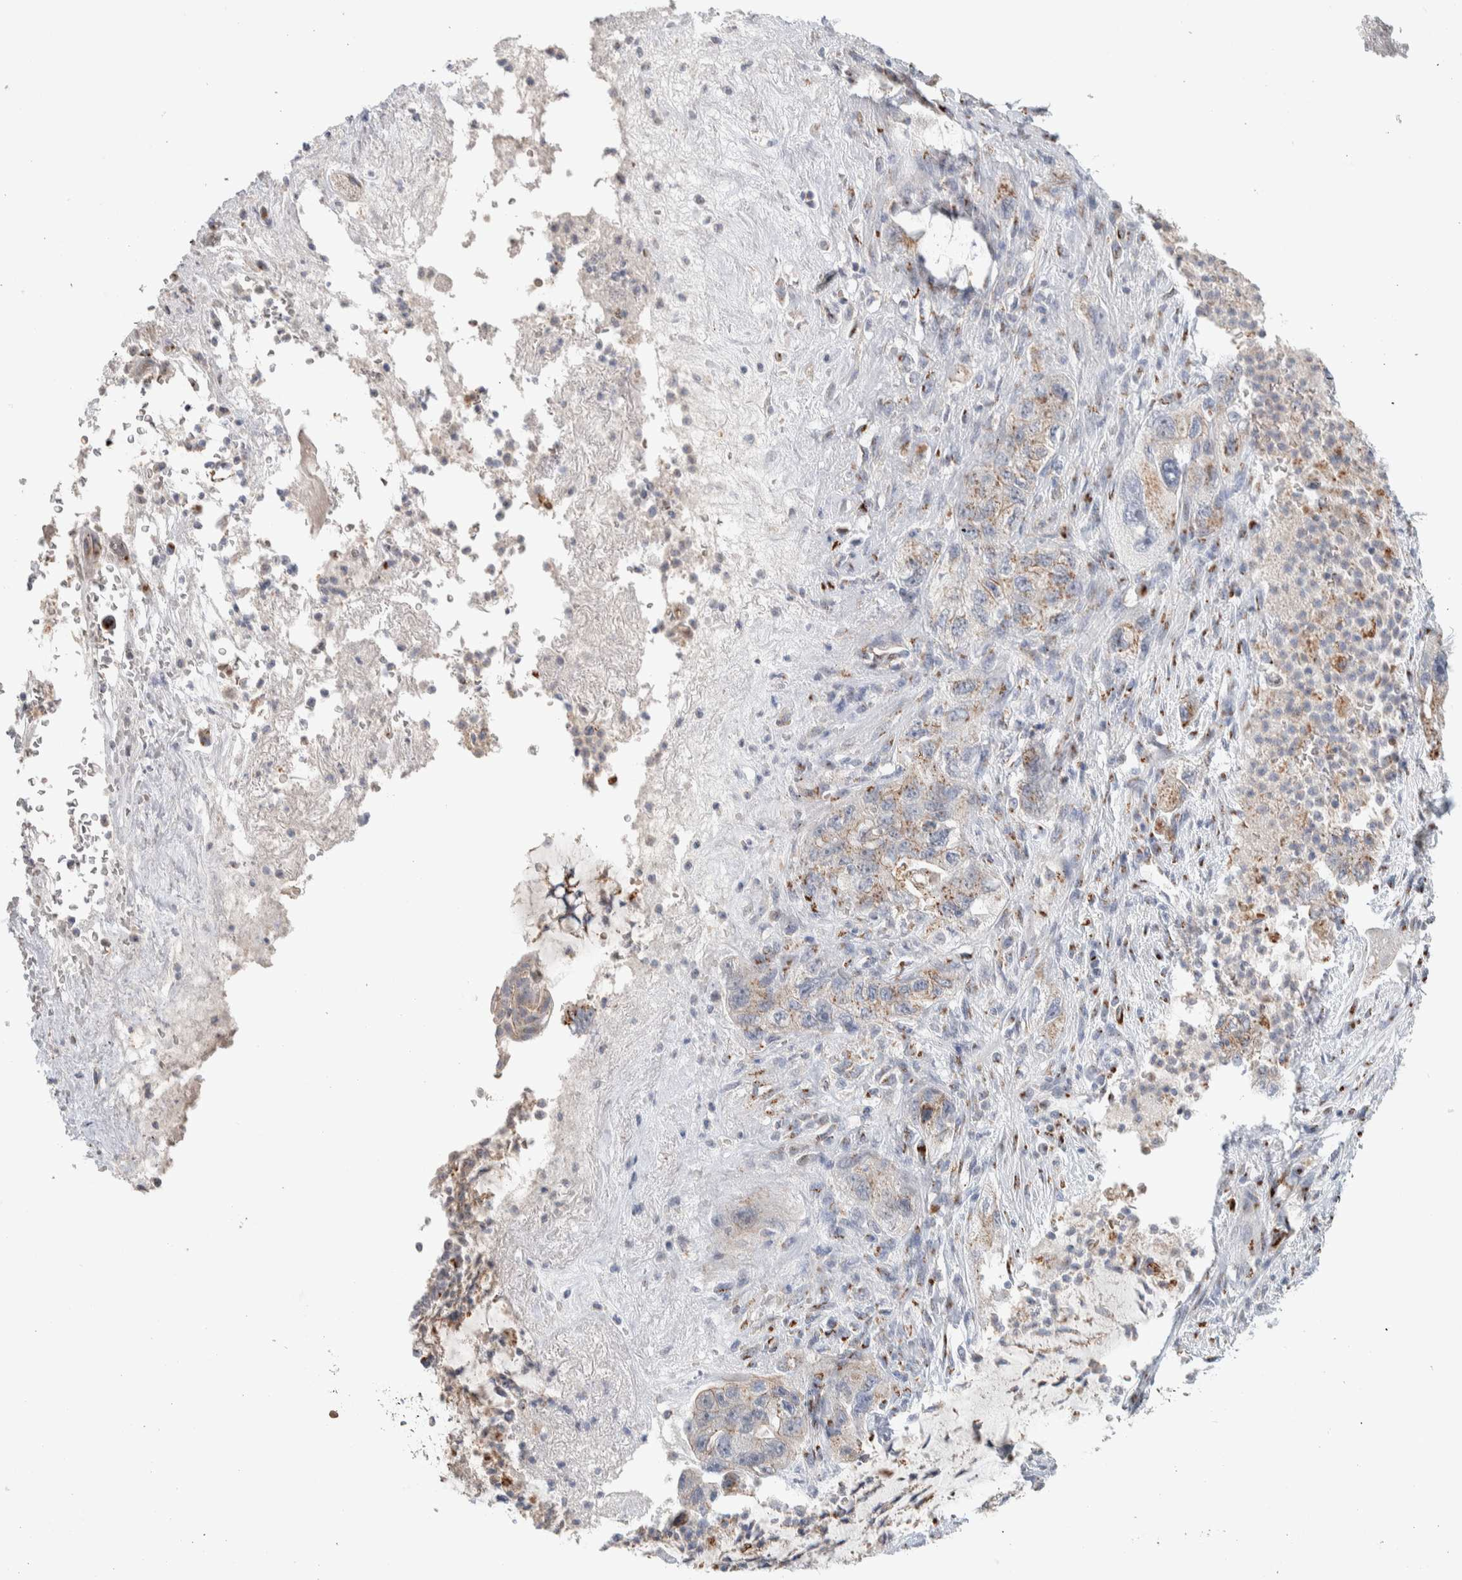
{"staining": {"intensity": "weak", "quantity": ">75%", "location": "cytoplasmic/membranous"}, "tissue": "pancreatic cancer", "cell_type": "Tumor cells", "image_type": "cancer", "snomed": [{"axis": "morphology", "description": "Adenocarcinoma, NOS"}, {"axis": "topography", "description": "Pancreas"}], "caption": "Immunohistochemistry photomicrograph of human pancreatic adenocarcinoma stained for a protein (brown), which exhibits low levels of weak cytoplasmic/membranous expression in about >75% of tumor cells.", "gene": "SLC38A10", "patient": {"sex": "female", "age": 73}}